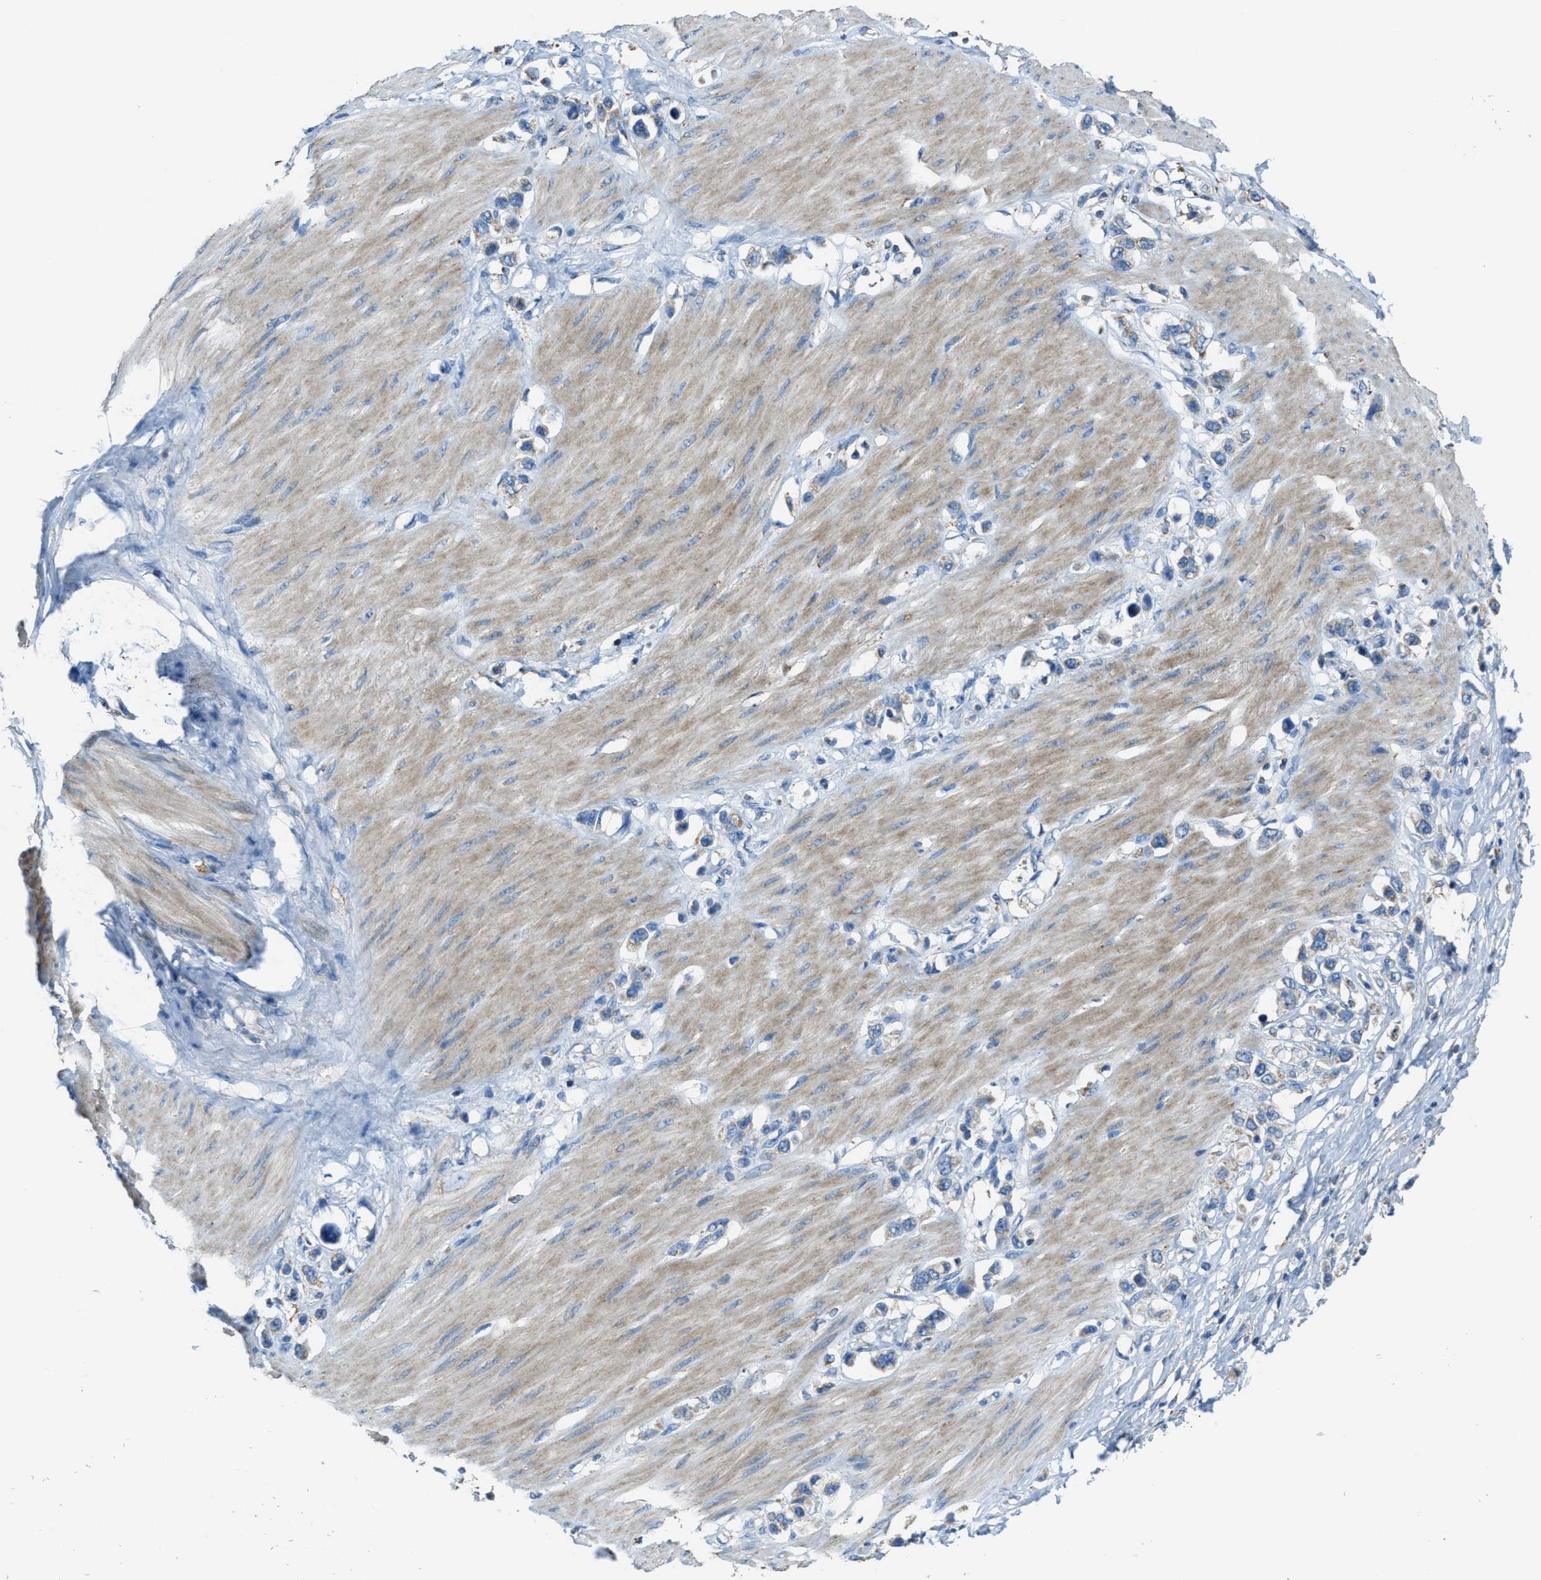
{"staining": {"intensity": "moderate", "quantity": "25%-75%", "location": "cytoplasmic/membranous"}, "tissue": "stomach cancer", "cell_type": "Tumor cells", "image_type": "cancer", "snomed": [{"axis": "morphology", "description": "Adenocarcinoma, NOS"}, {"axis": "topography", "description": "Stomach"}], "caption": "Stomach cancer was stained to show a protein in brown. There is medium levels of moderate cytoplasmic/membranous staining in approximately 25%-75% of tumor cells.", "gene": "SLC25A11", "patient": {"sex": "female", "age": 65}}